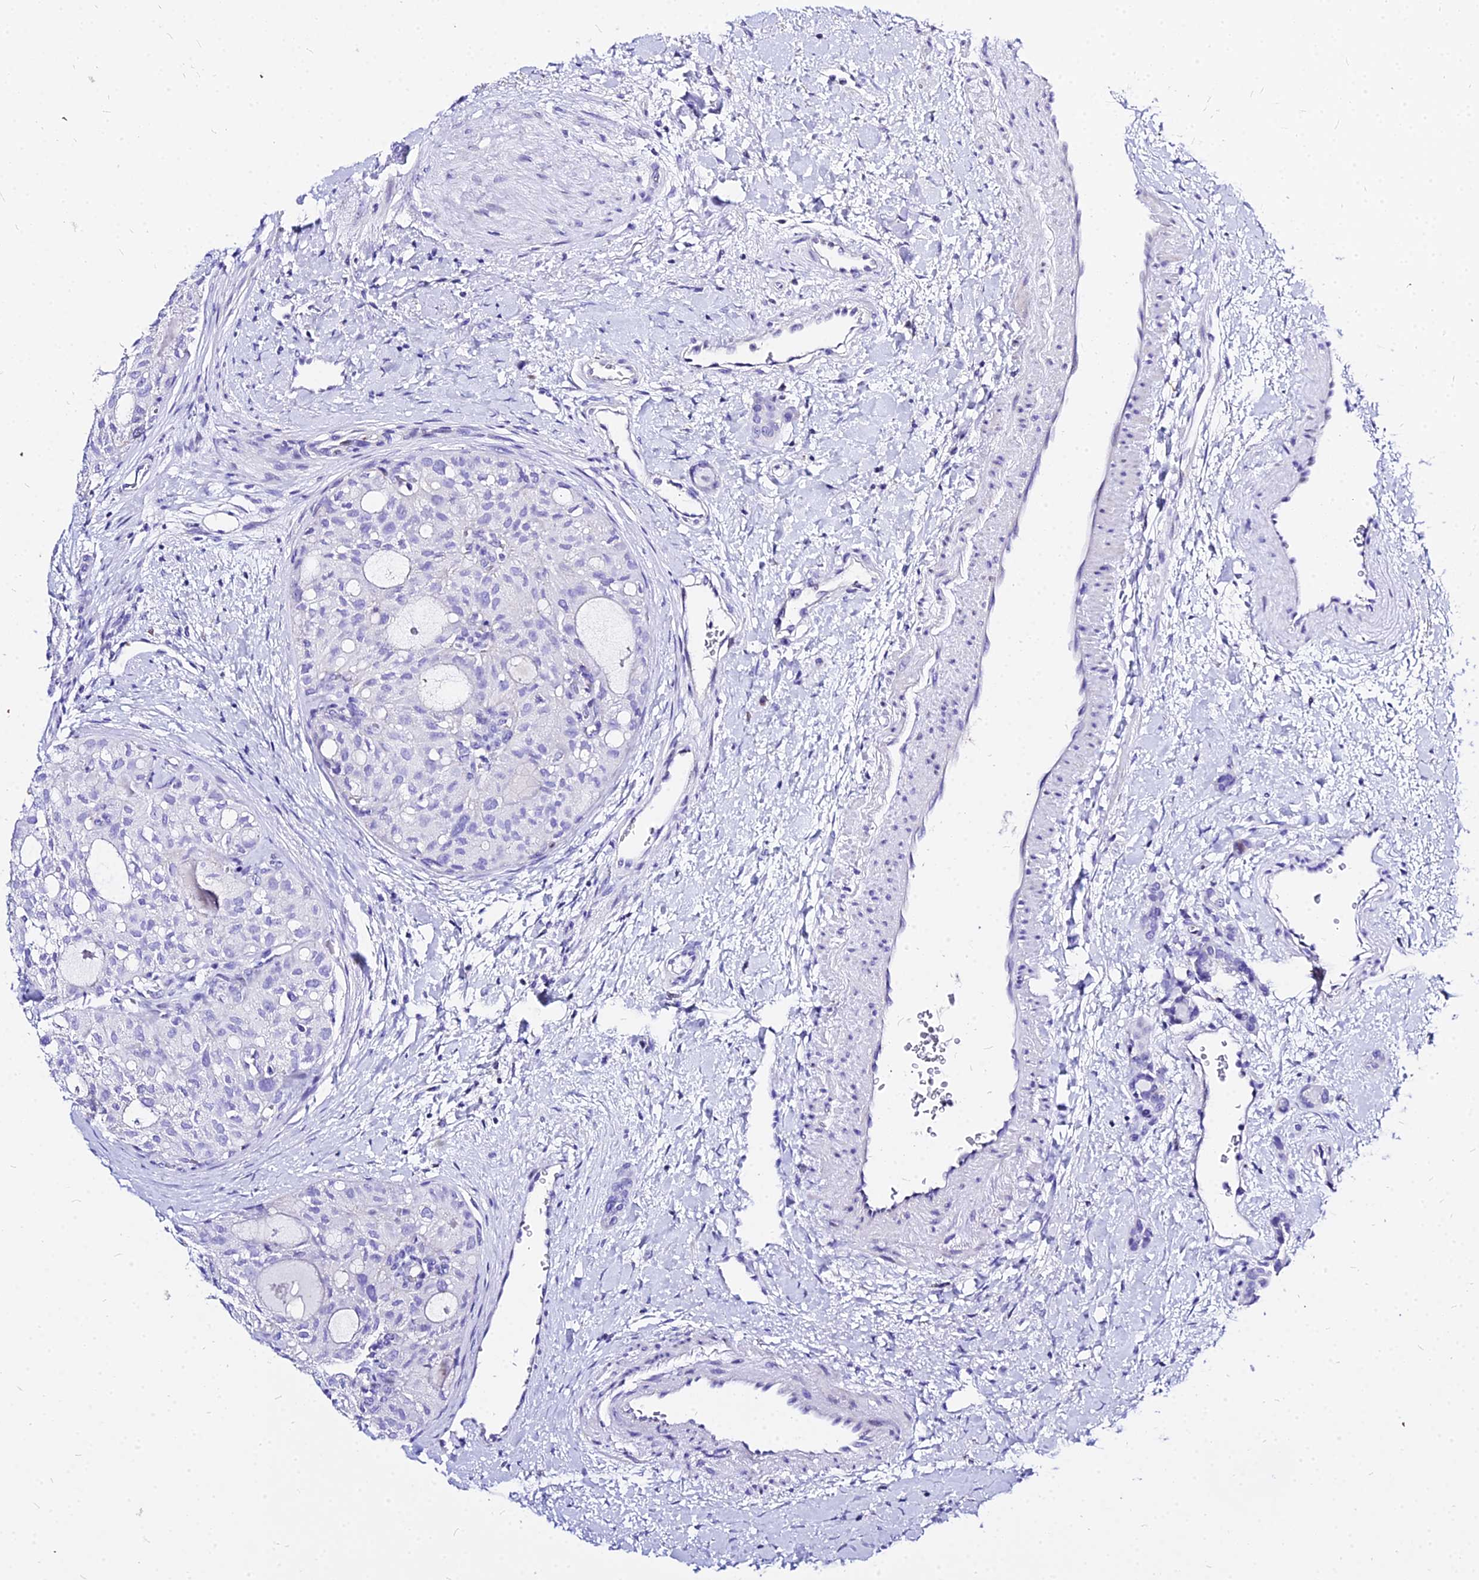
{"staining": {"intensity": "negative", "quantity": "none", "location": "none"}, "tissue": "thyroid cancer", "cell_type": "Tumor cells", "image_type": "cancer", "snomed": [{"axis": "morphology", "description": "Follicular adenoma carcinoma, NOS"}, {"axis": "topography", "description": "Thyroid gland"}], "caption": "Immunohistochemical staining of thyroid cancer (follicular adenoma carcinoma) shows no significant positivity in tumor cells. (DAB immunohistochemistry (IHC) visualized using brightfield microscopy, high magnification).", "gene": "CARD18", "patient": {"sex": "male", "age": 75}}